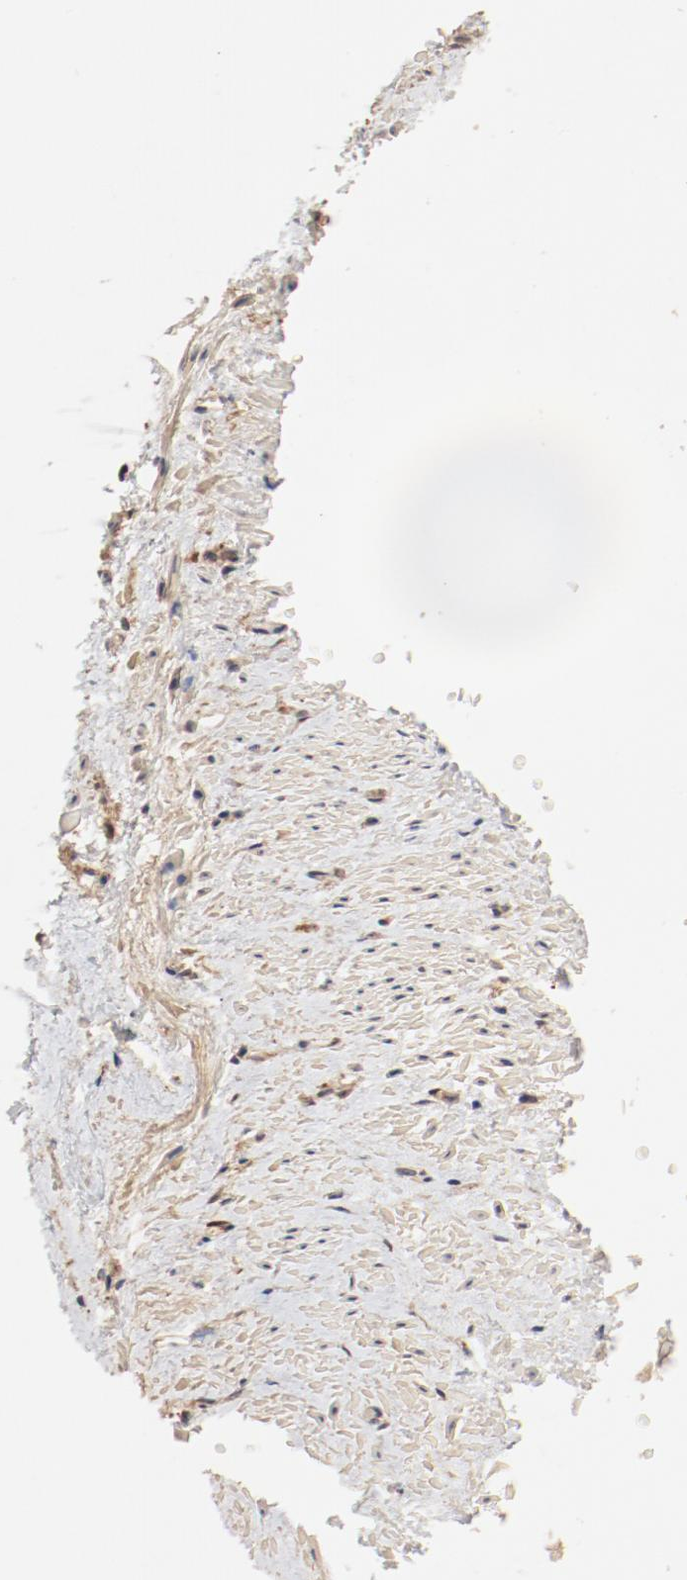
{"staining": {"intensity": "weak", "quantity": ">75%", "location": "cytoplasmic/membranous"}, "tissue": "smooth muscle", "cell_type": "Smooth muscle cells", "image_type": "normal", "snomed": [{"axis": "morphology", "description": "Normal tissue, NOS"}, {"axis": "topography", "description": "Smooth muscle"}, {"axis": "topography", "description": "Uterus"}], "caption": "IHC histopathology image of benign smooth muscle: human smooth muscle stained using immunohistochemistry (IHC) shows low levels of weak protein expression localized specifically in the cytoplasmic/membranous of smooth muscle cells, appearing as a cytoplasmic/membranous brown color.", "gene": "IL3RA", "patient": {"sex": "female", "age": 39}}